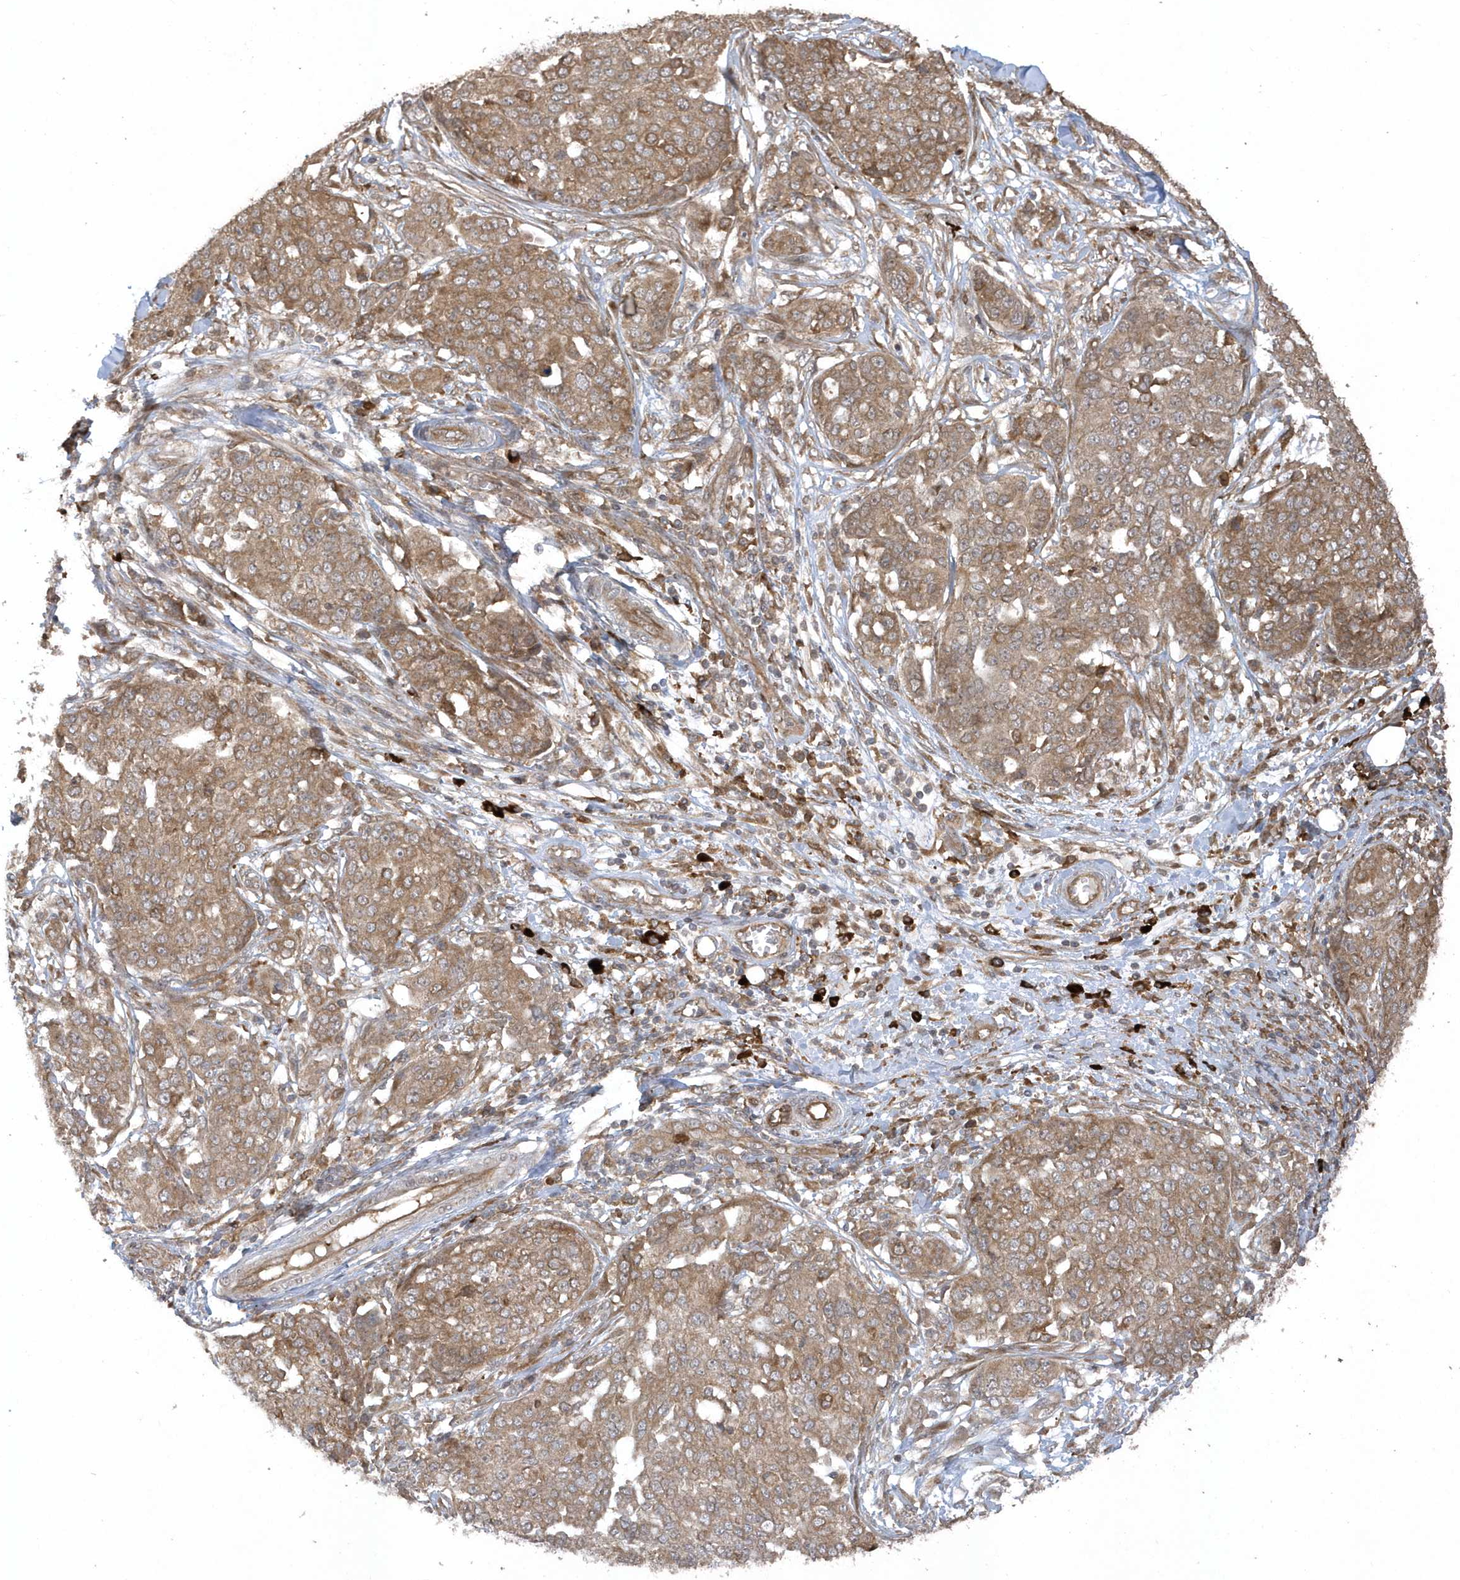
{"staining": {"intensity": "moderate", "quantity": ">75%", "location": "cytoplasmic/membranous"}, "tissue": "ovarian cancer", "cell_type": "Tumor cells", "image_type": "cancer", "snomed": [{"axis": "morphology", "description": "Cystadenocarcinoma, serous, NOS"}, {"axis": "topography", "description": "Soft tissue"}, {"axis": "topography", "description": "Ovary"}], "caption": "This photomicrograph displays ovarian cancer stained with IHC to label a protein in brown. The cytoplasmic/membranous of tumor cells show moderate positivity for the protein. Nuclei are counter-stained blue.", "gene": "HERPUD1", "patient": {"sex": "female", "age": 57}}